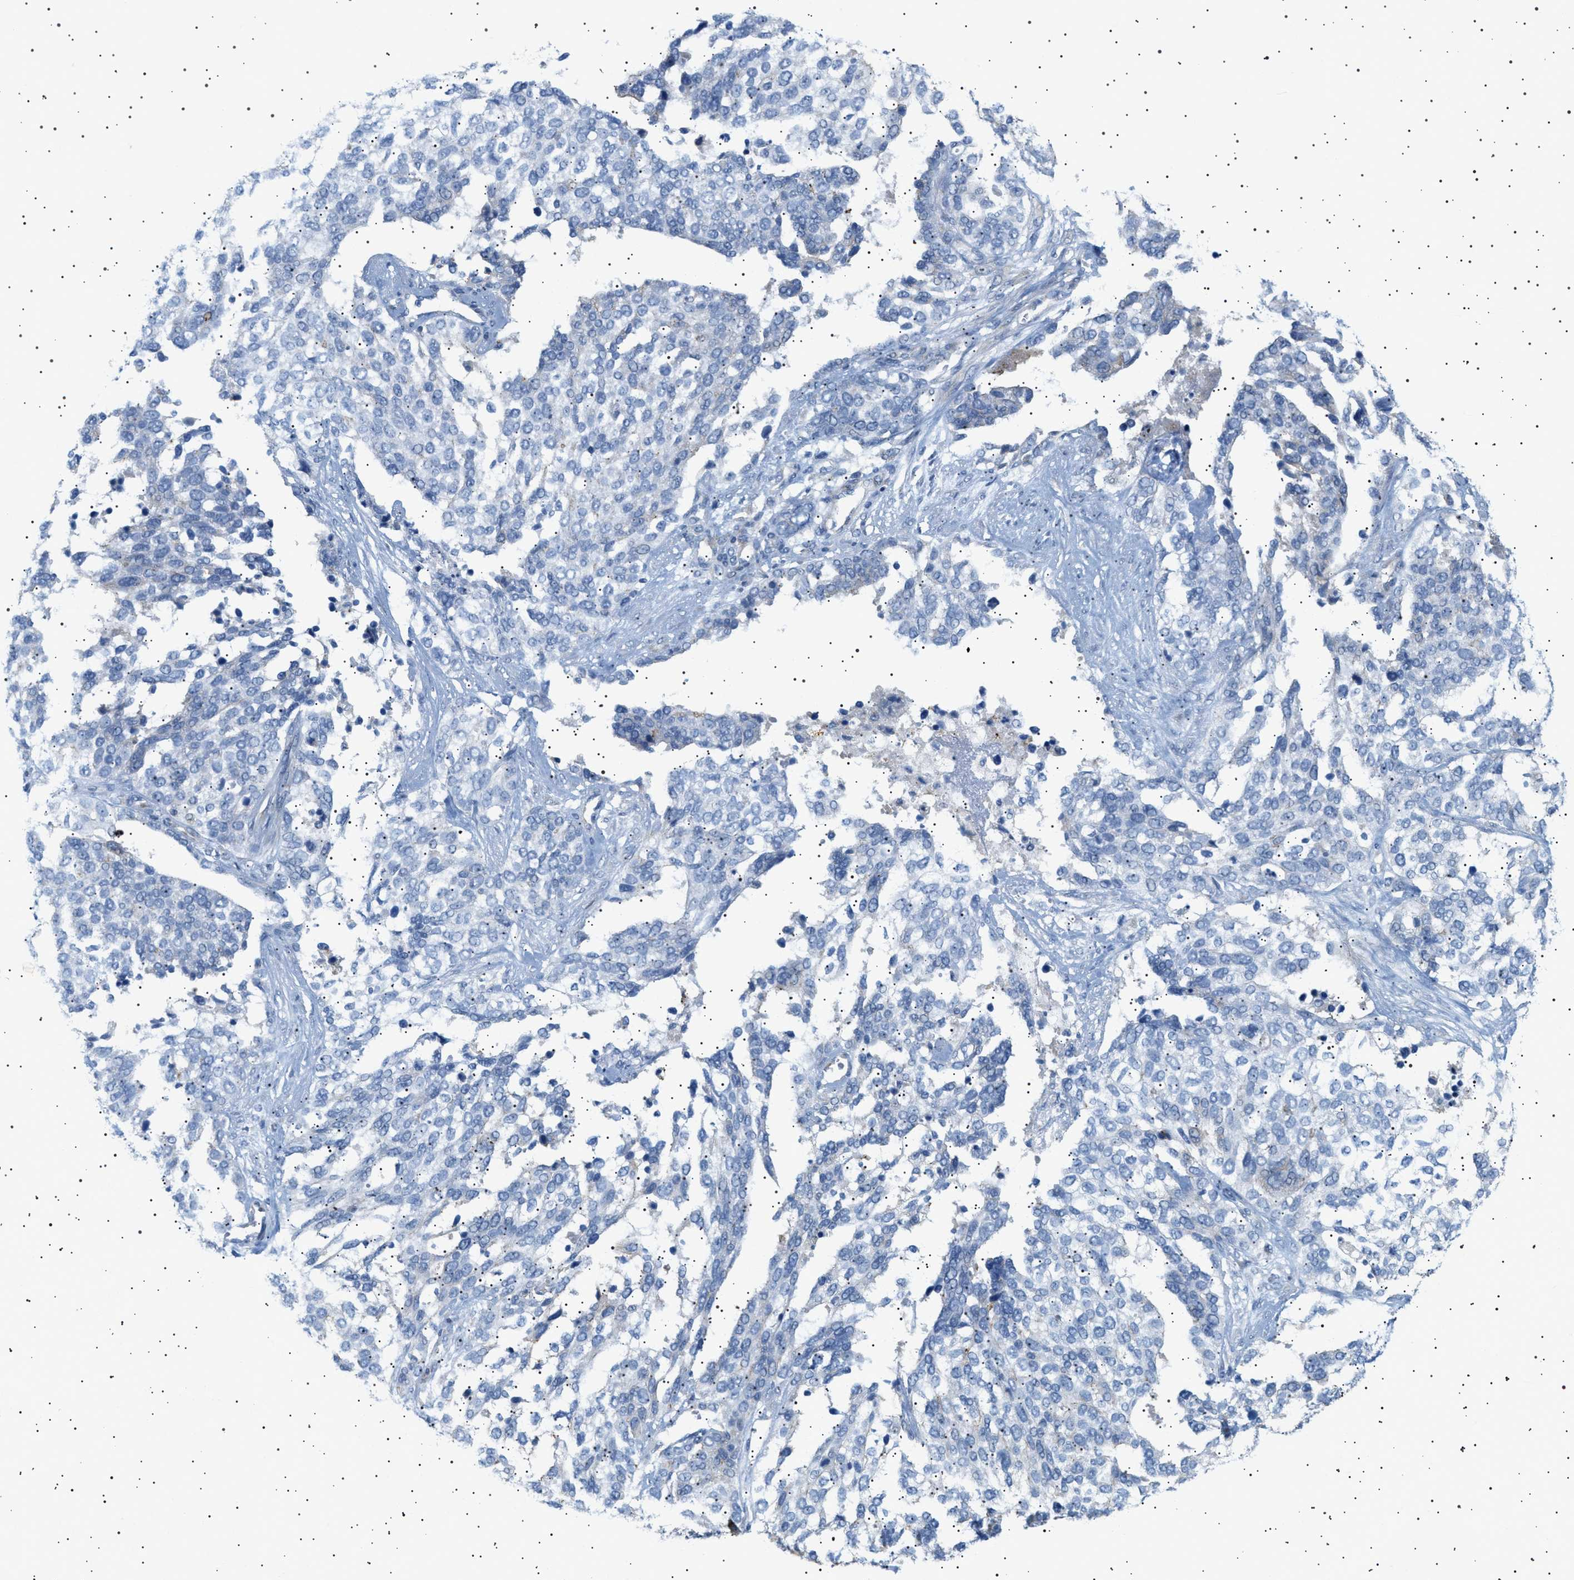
{"staining": {"intensity": "negative", "quantity": "none", "location": "none"}, "tissue": "ovarian cancer", "cell_type": "Tumor cells", "image_type": "cancer", "snomed": [{"axis": "morphology", "description": "Cystadenocarcinoma, serous, NOS"}, {"axis": "topography", "description": "Ovary"}], "caption": "This is a photomicrograph of IHC staining of ovarian cancer (serous cystadenocarcinoma), which shows no expression in tumor cells.", "gene": "ADCY10", "patient": {"sex": "female", "age": 44}}